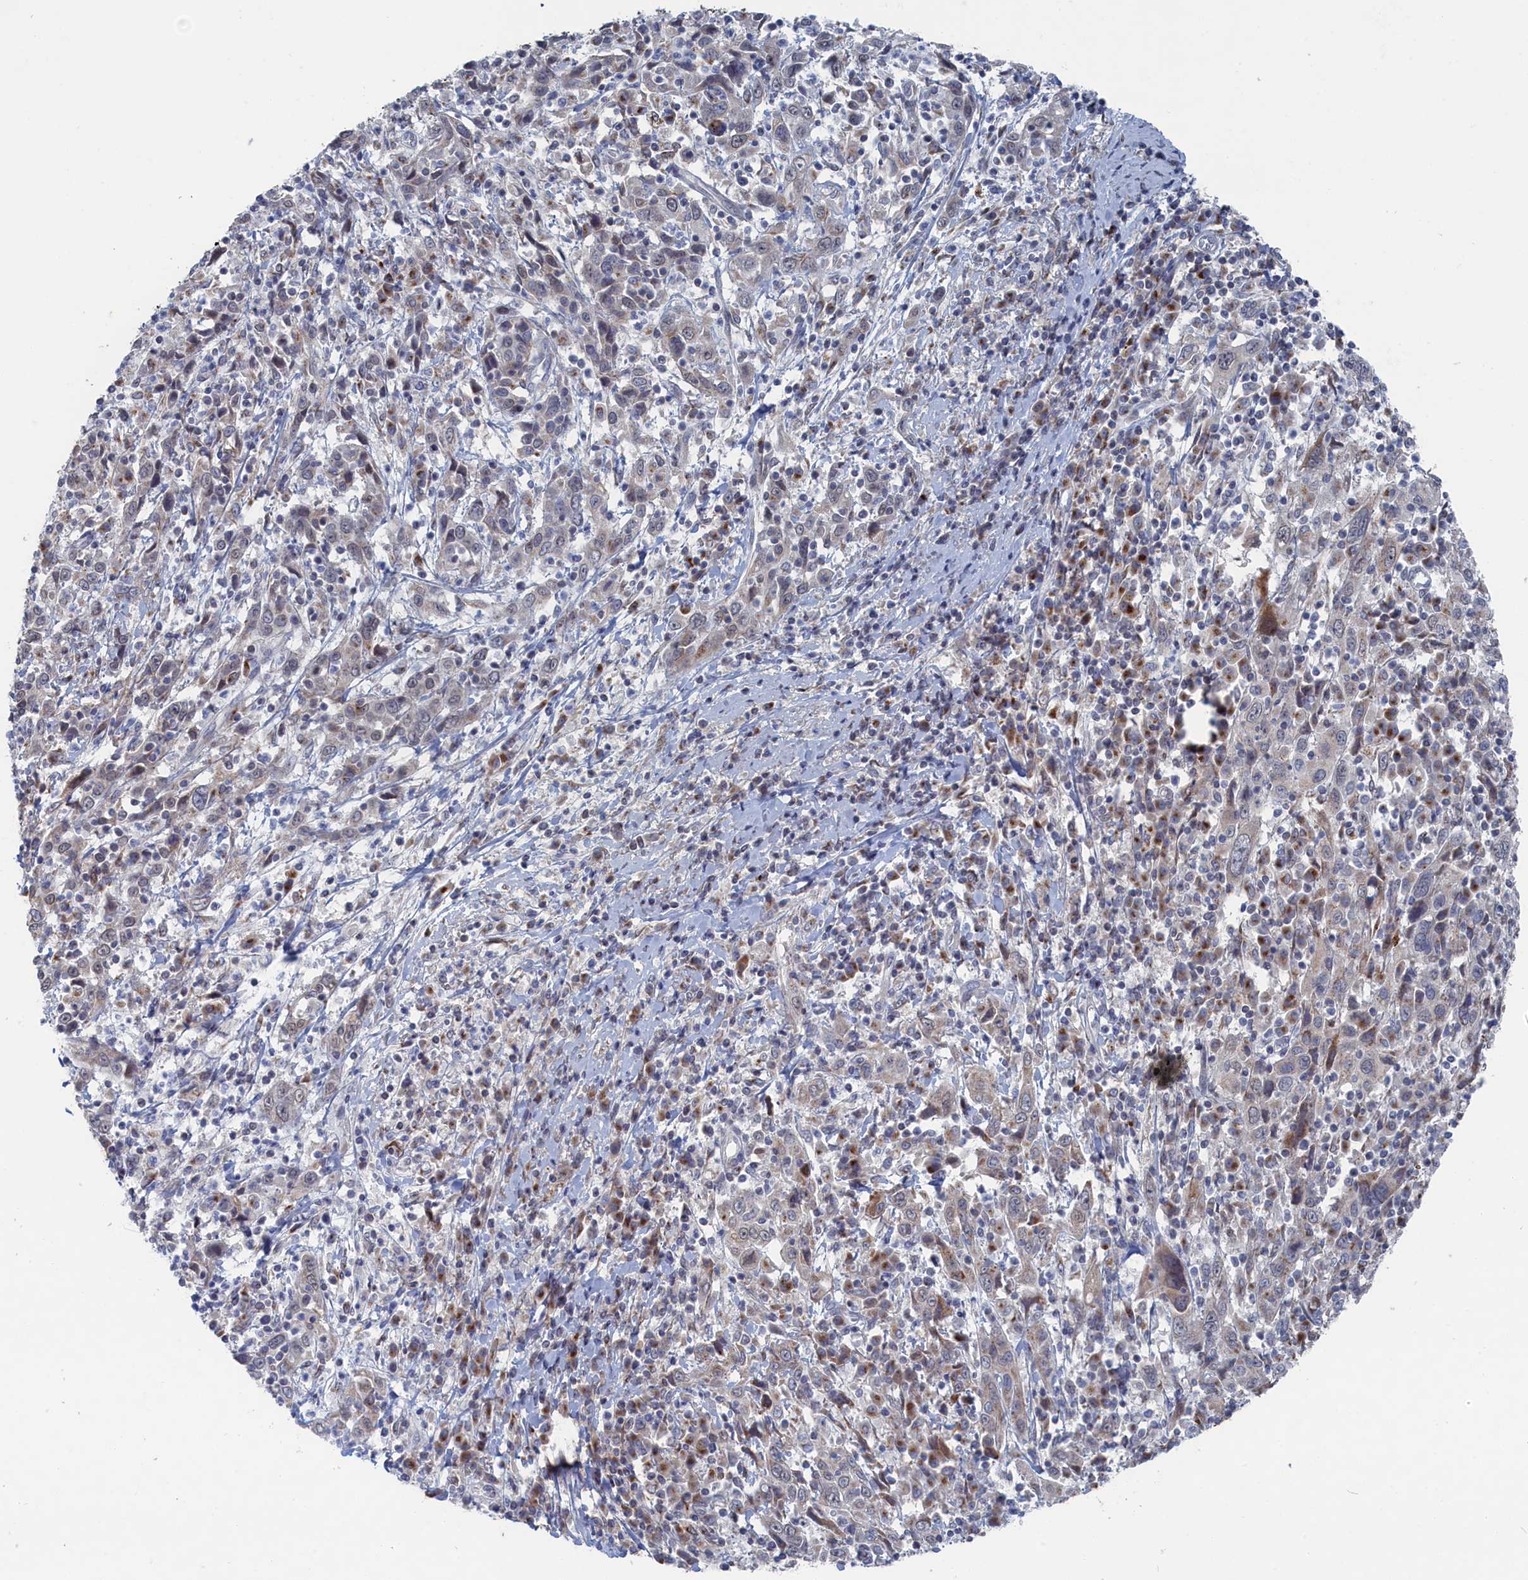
{"staining": {"intensity": "weak", "quantity": "<25%", "location": "cytoplasmic/membranous"}, "tissue": "cervical cancer", "cell_type": "Tumor cells", "image_type": "cancer", "snomed": [{"axis": "morphology", "description": "Squamous cell carcinoma, NOS"}, {"axis": "topography", "description": "Cervix"}], "caption": "Image shows no protein staining in tumor cells of cervical cancer (squamous cell carcinoma) tissue.", "gene": "IRX1", "patient": {"sex": "female", "age": 46}}